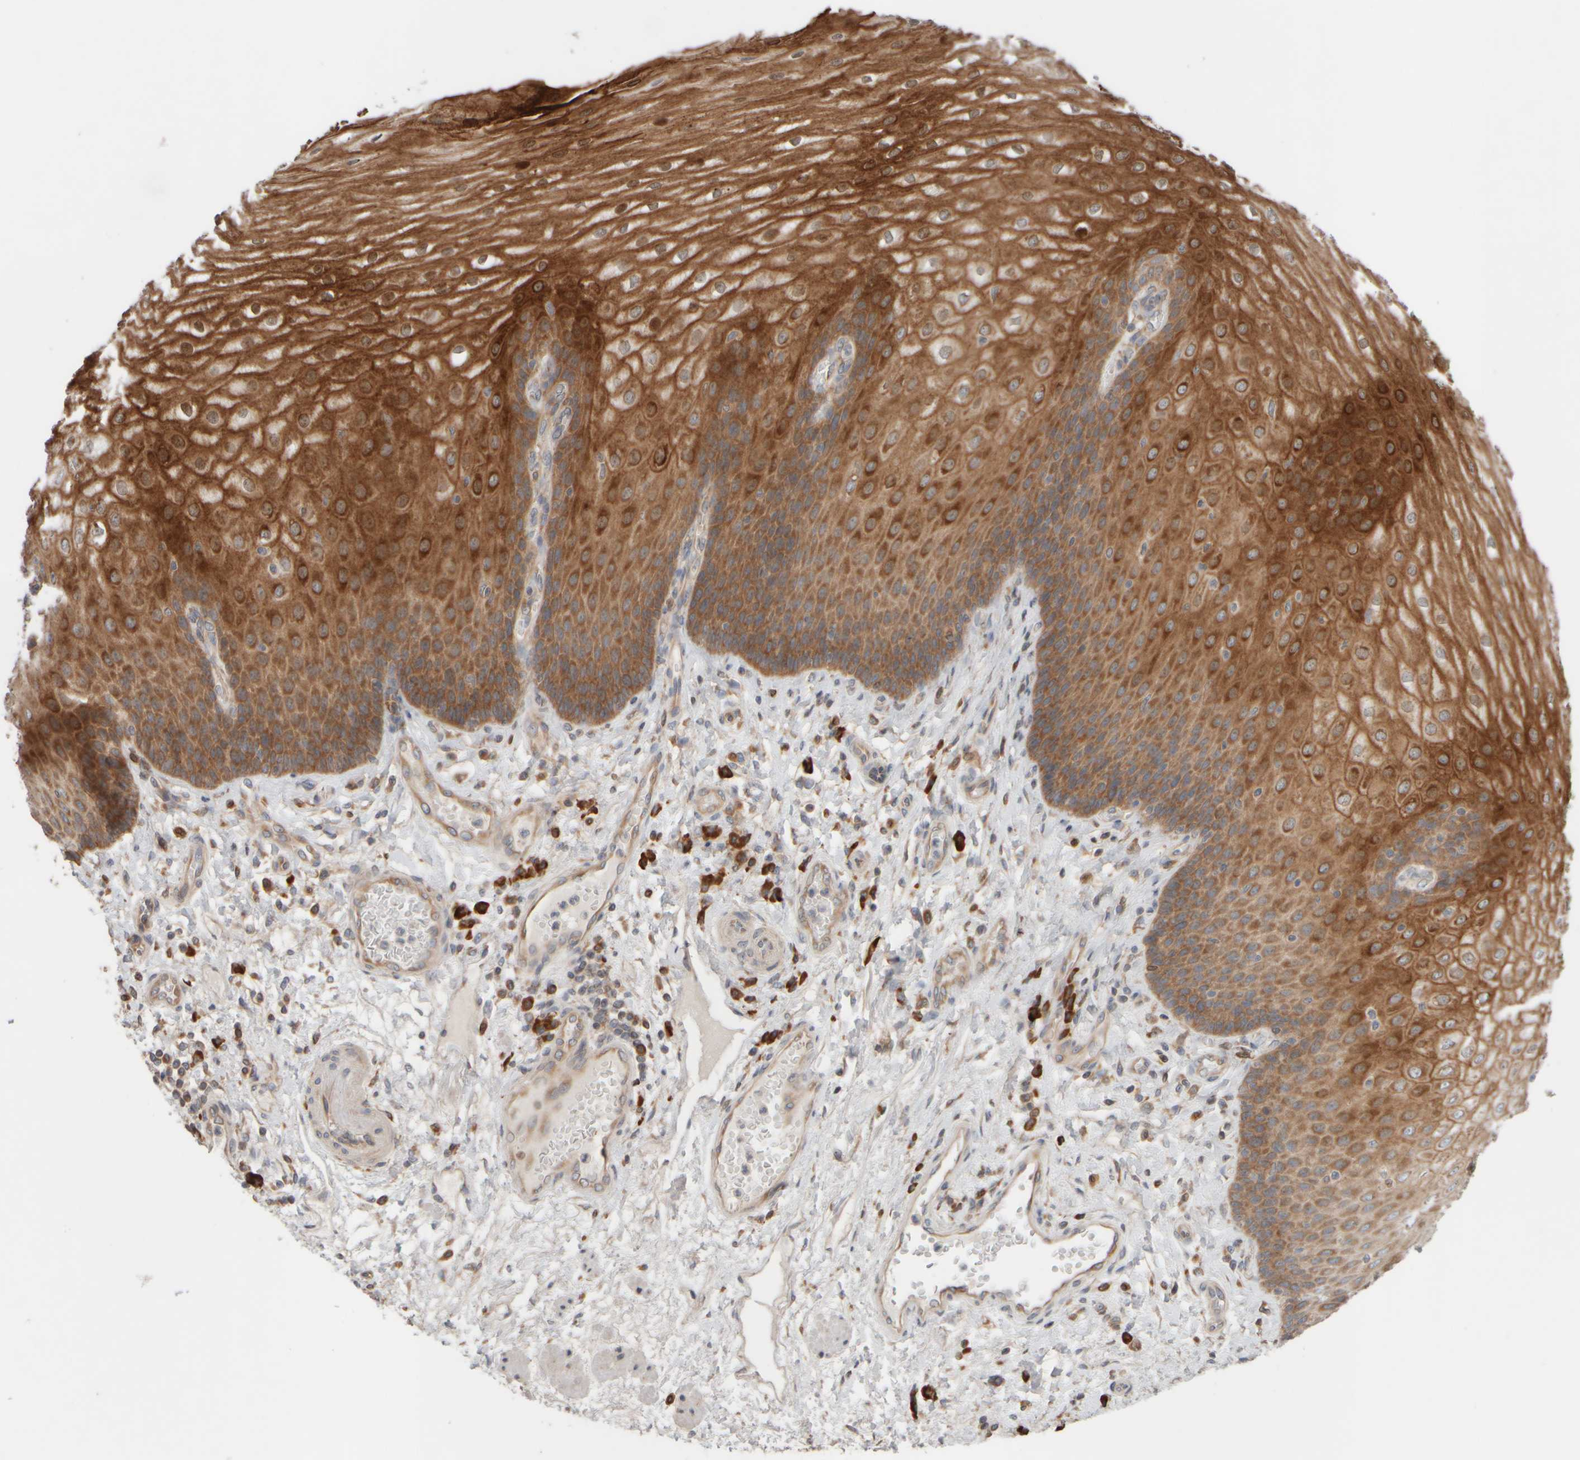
{"staining": {"intensity": "strong", "quantity": ">75%", "location": "cytoplasmic/membranous"}, "tissue": "esophagus", "cell_type": "Squamous epithelial cells", "image_type": "normal", "snomed": [{"axis": "morphology", "description": "Normal tissue, NOS"}, {"axis": "topography", "description": "Esophagus"}], "caption": "DAB immunohistochemical staining of unremarkable human esophagus demonstrates strong cytoplasmic/membranous protein staining in about >75% of squamous epithelial cells. (DAB = brown stain, brightfield microscopy at high magnification).", "gene": "EIF2B3", "patient": {"sex": "male", "age": 54}}